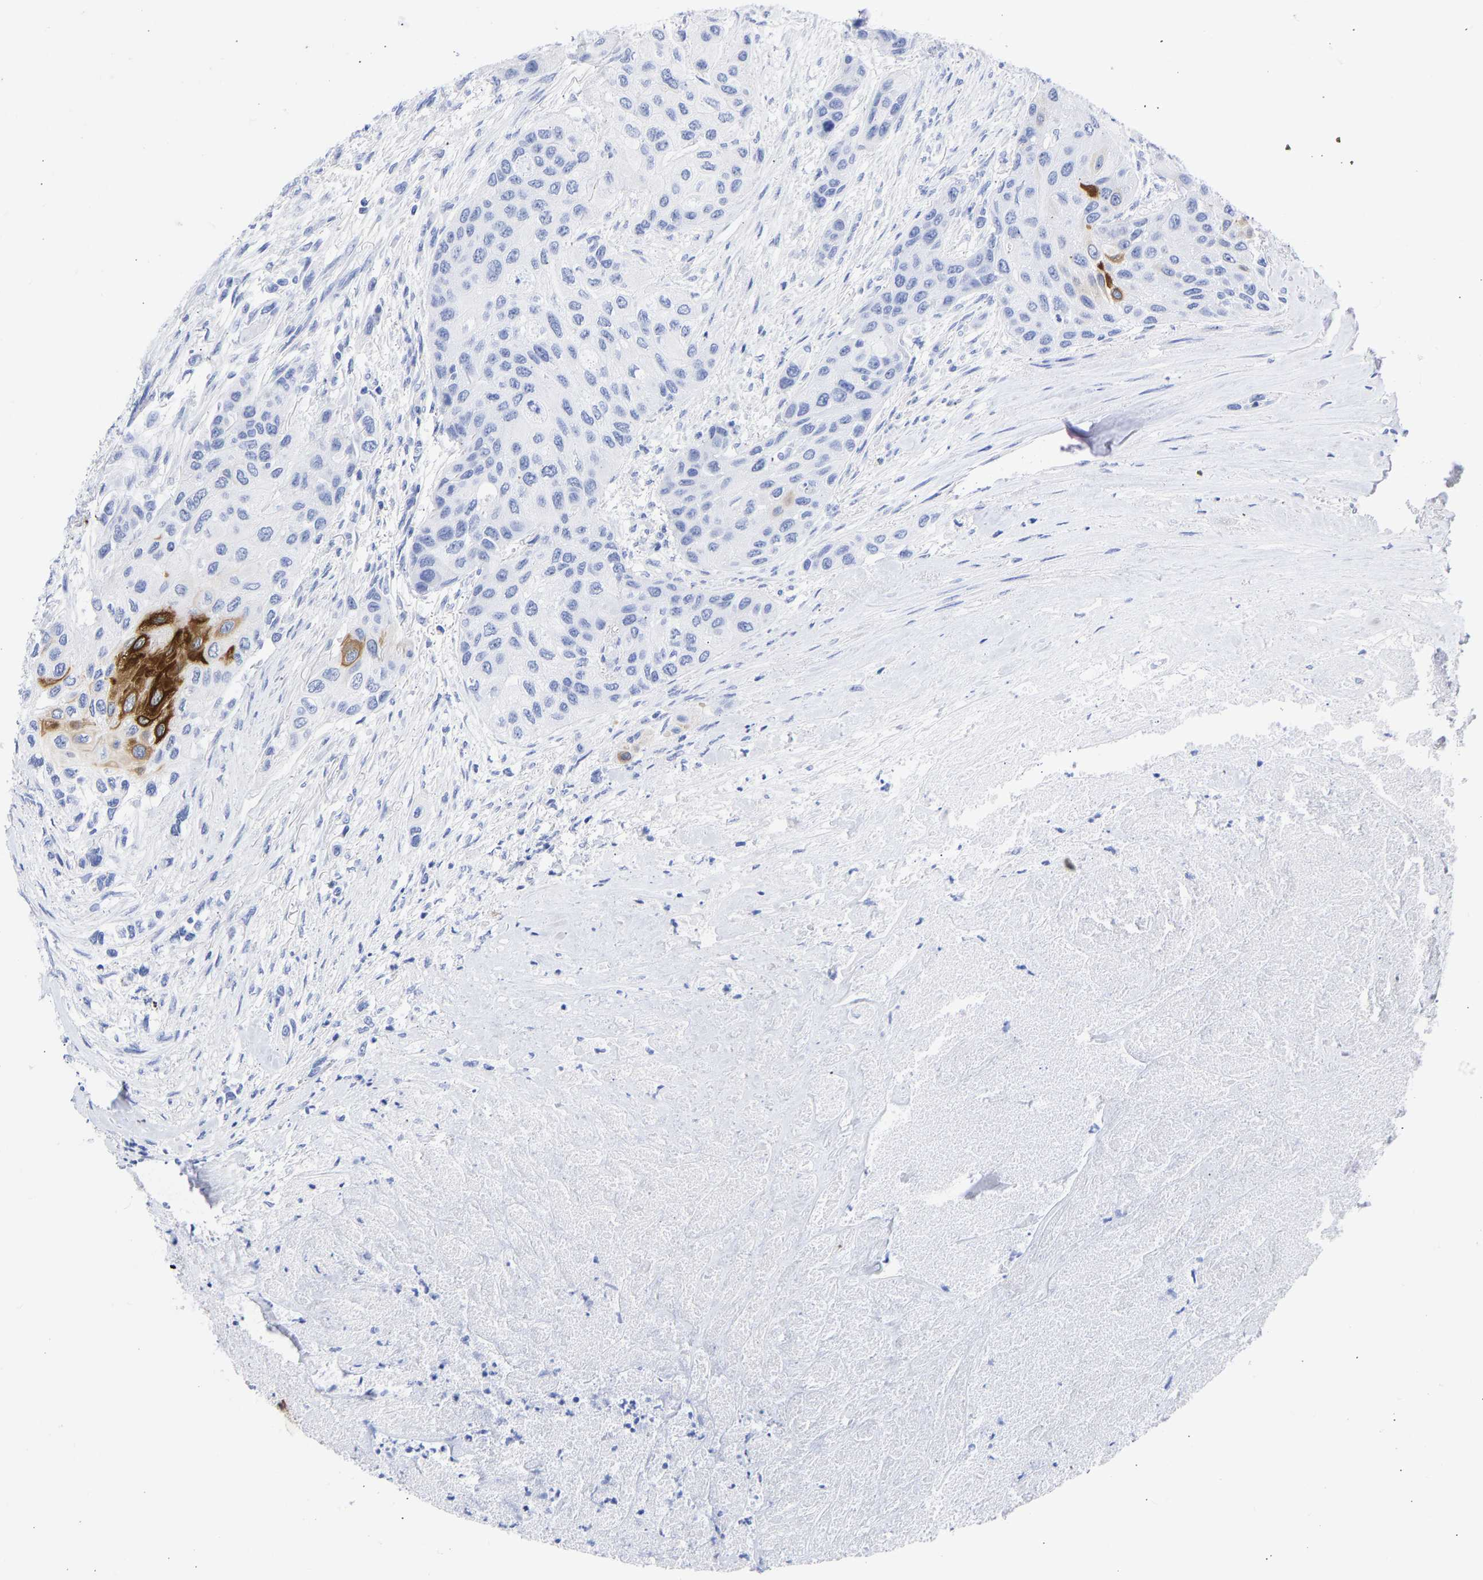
{"staining": {"intensity": "strong", "quantity": "<25%", "location": "cytoplasmic/membranous"}, "tissue": "urothelial cancer", "cell_type": "Tumor cells", "image_type": "cancer", "snomed": [{"axis": "morphology", "description": "Urothelial carcinoma, High grade"}, {"axis": "topography", "description": "Urinary bladder"}], "caption": "Urothelial cancer stained for a protein exhibits strong cytoplasmic/membranous positivity in tumor cells. The staining was performed using DAB (3,3'-diaminobenzidine) to visualize the protein expression in brown, while the nuclei were stained in blue with hematoxylin (Magnification: 20x).", "gene": "KRT1", "patient": {"sex": "female", "age": 56}}